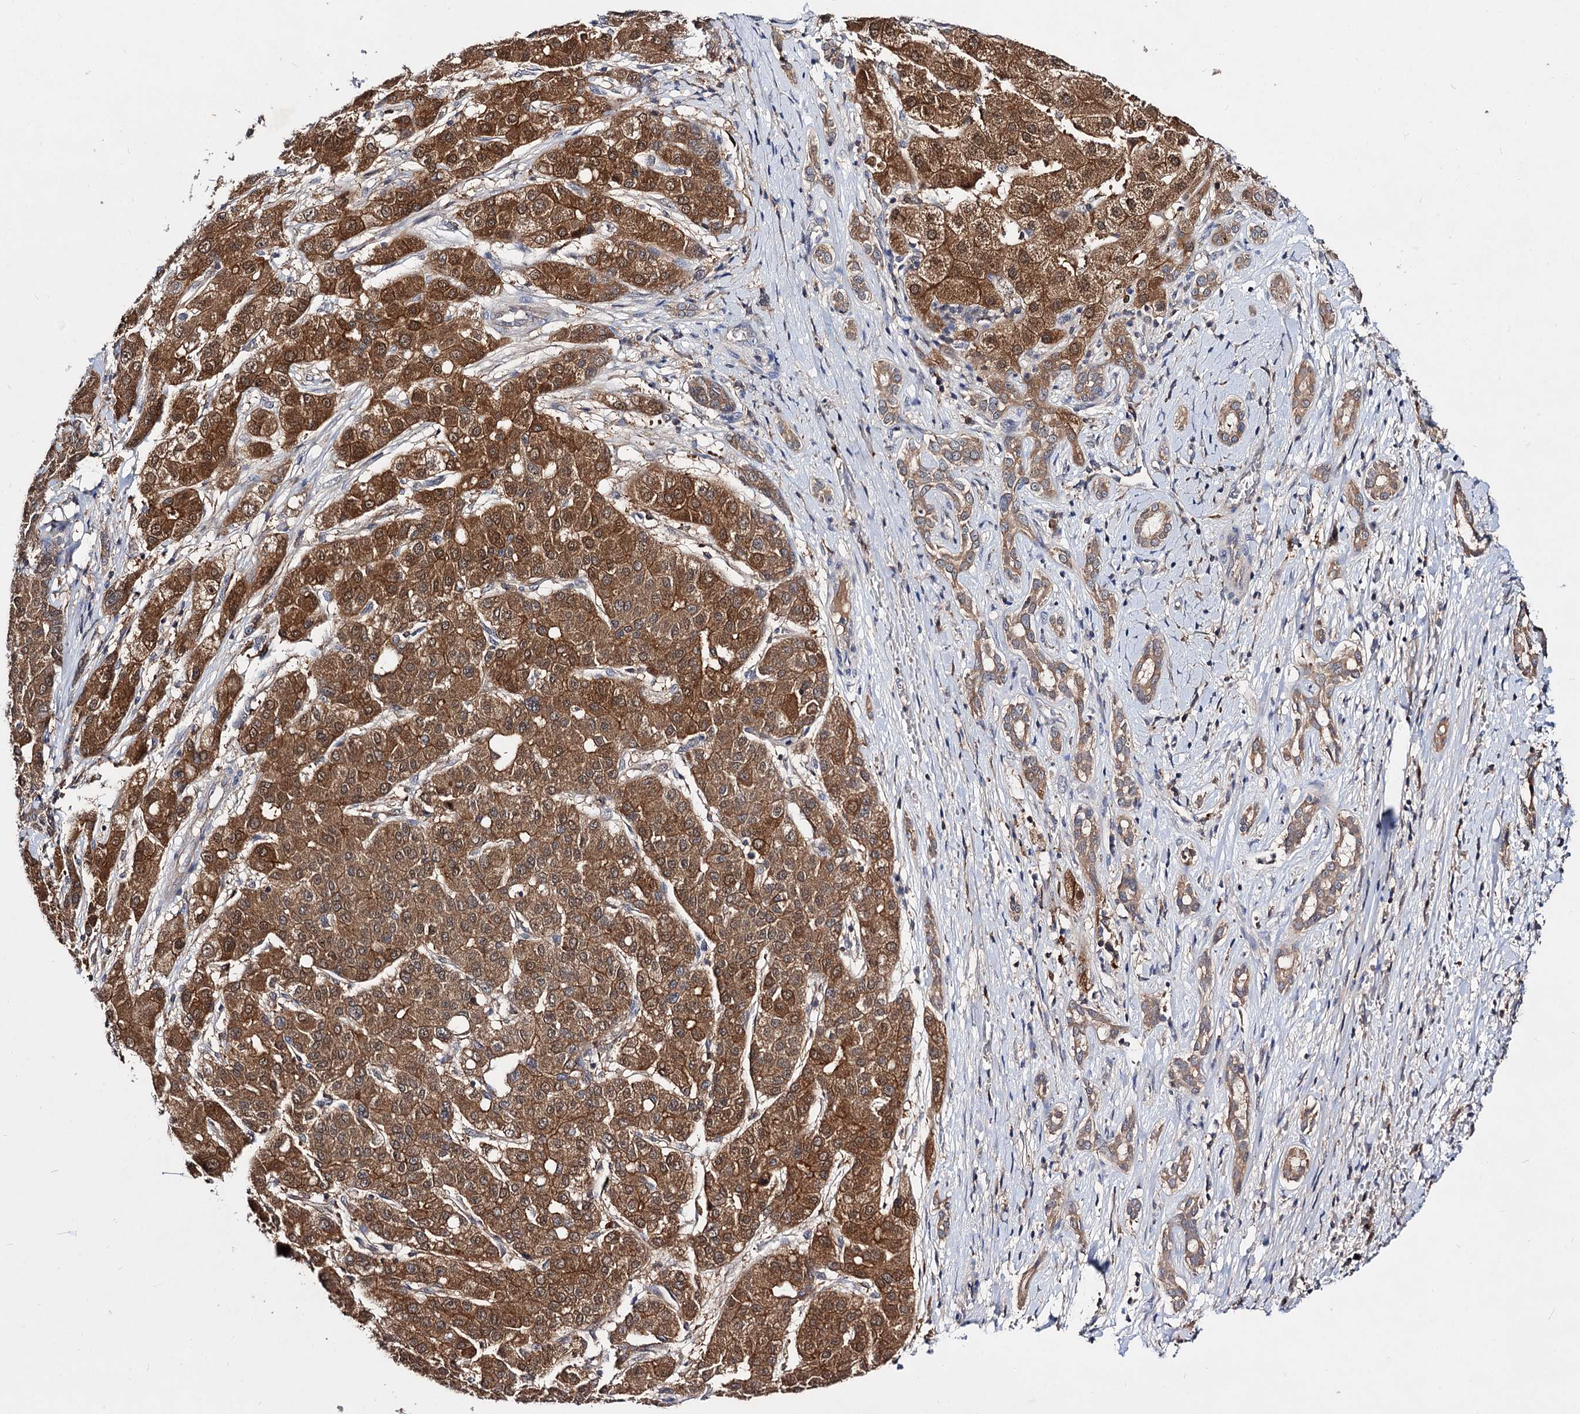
{"staining": {"intensity": "moderate", "quantity": ">75%", "location": "cytoplasmic/membranous"}, "tissue": "liver cancer", "cell_type": "Tumor cells", "image_type": "cancer", "snomed": [{"axis": "morphology", "description": "Carcinoma, Hepatocellular, NOS"}, {"axis": "topography", "description": "Liver"}], "caption": "Brown immunohistochemical staining in hepatocellular carcinoma (liver) demonstrates moderate cytoplasmic/membranous positivity in approximately >75% of tumor cells.", "gene": "ACTR6", "patient": {"sex": "male", "age": 65}}